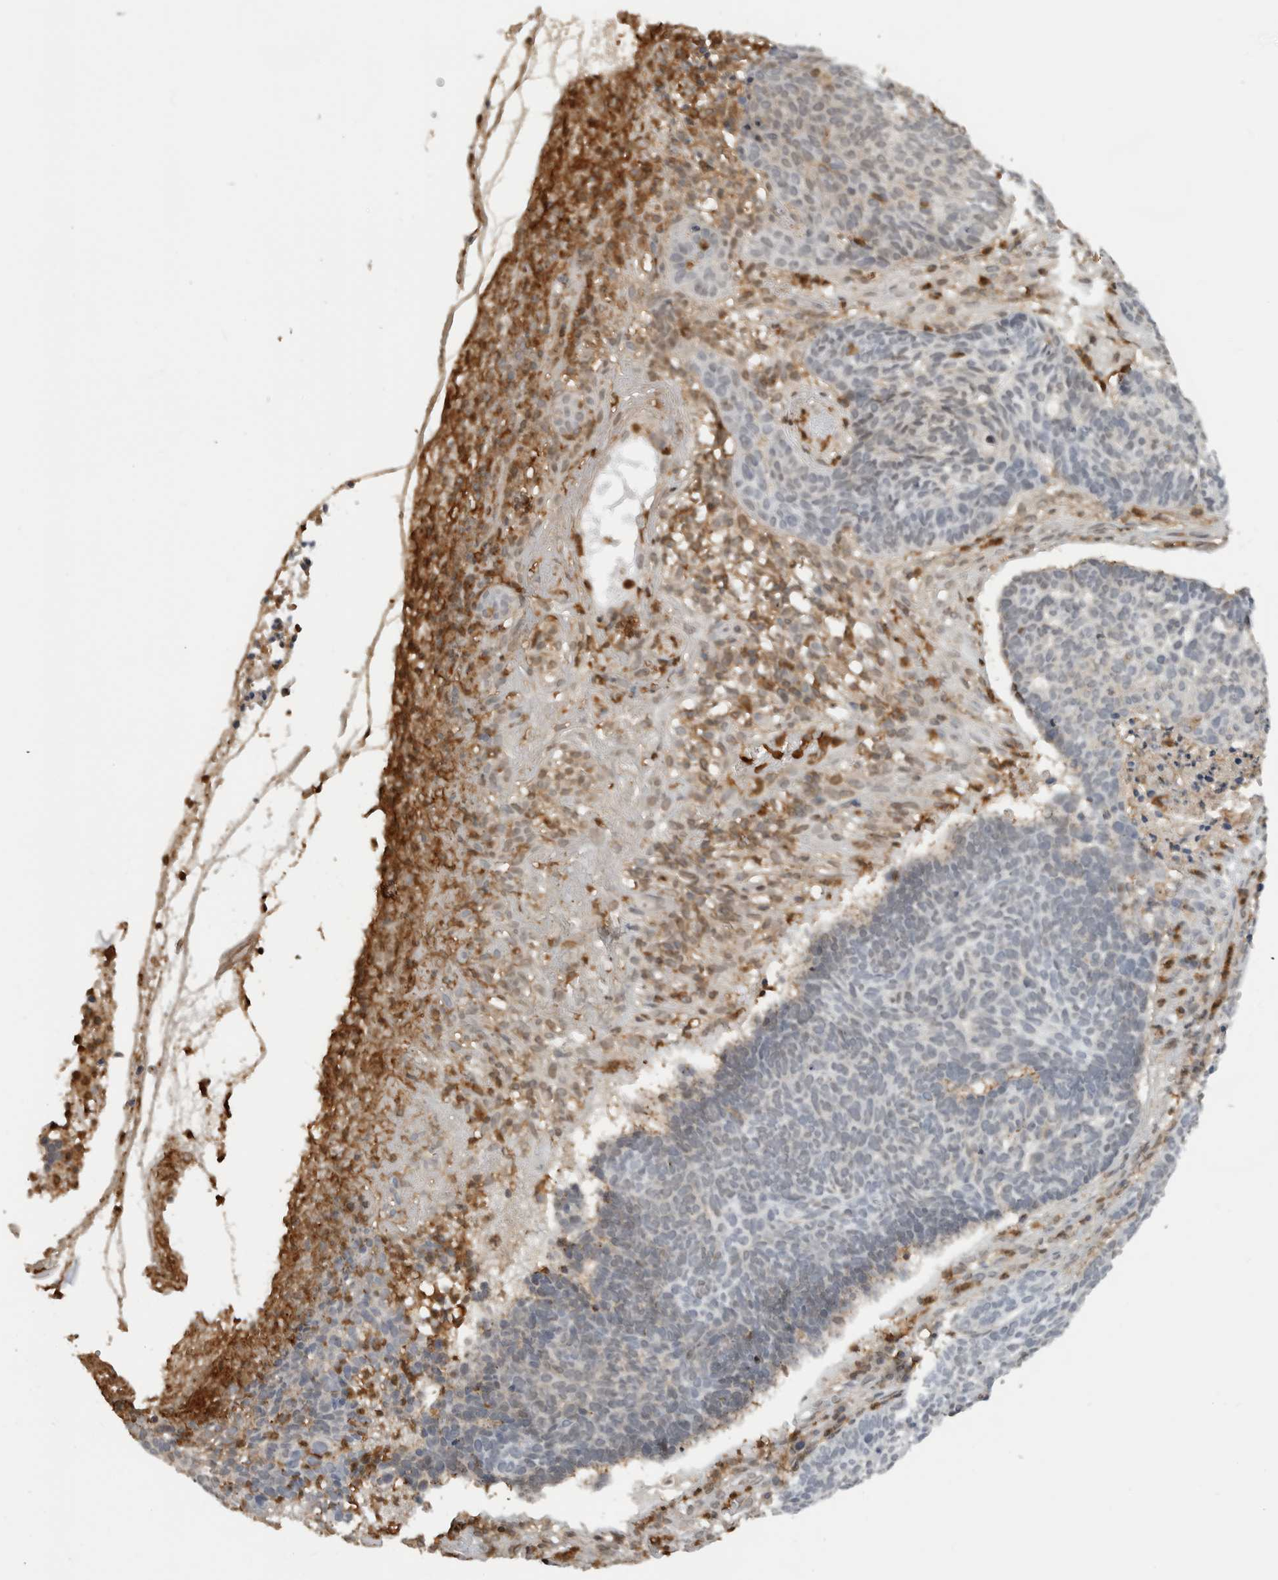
{"staining": {"intensity": "moderate", "quantity": "<25%", "location": "cytoplasmic/membranous"}, "tissue": "skin cancer", "cell_type": "Tumor cells", "image_type": "cancer", "snomed": [{"axis": "morphology", "description": "Basal cell carcinoma"}, {"axis": "topography", "description": "Skin"}], "caption": "Basal cell carcinoma (skin) stained with DAB (3,3'-diaminobenzidine) IHC demonstrates low levels of moderate cytoplasmic/membranous positivity in about <25% of tumor cells. (DAB = brown stain, brightfield microscopy at high magnification).", "gene": "ANXA11", "patient": {"sex": "male", "age": 85}}